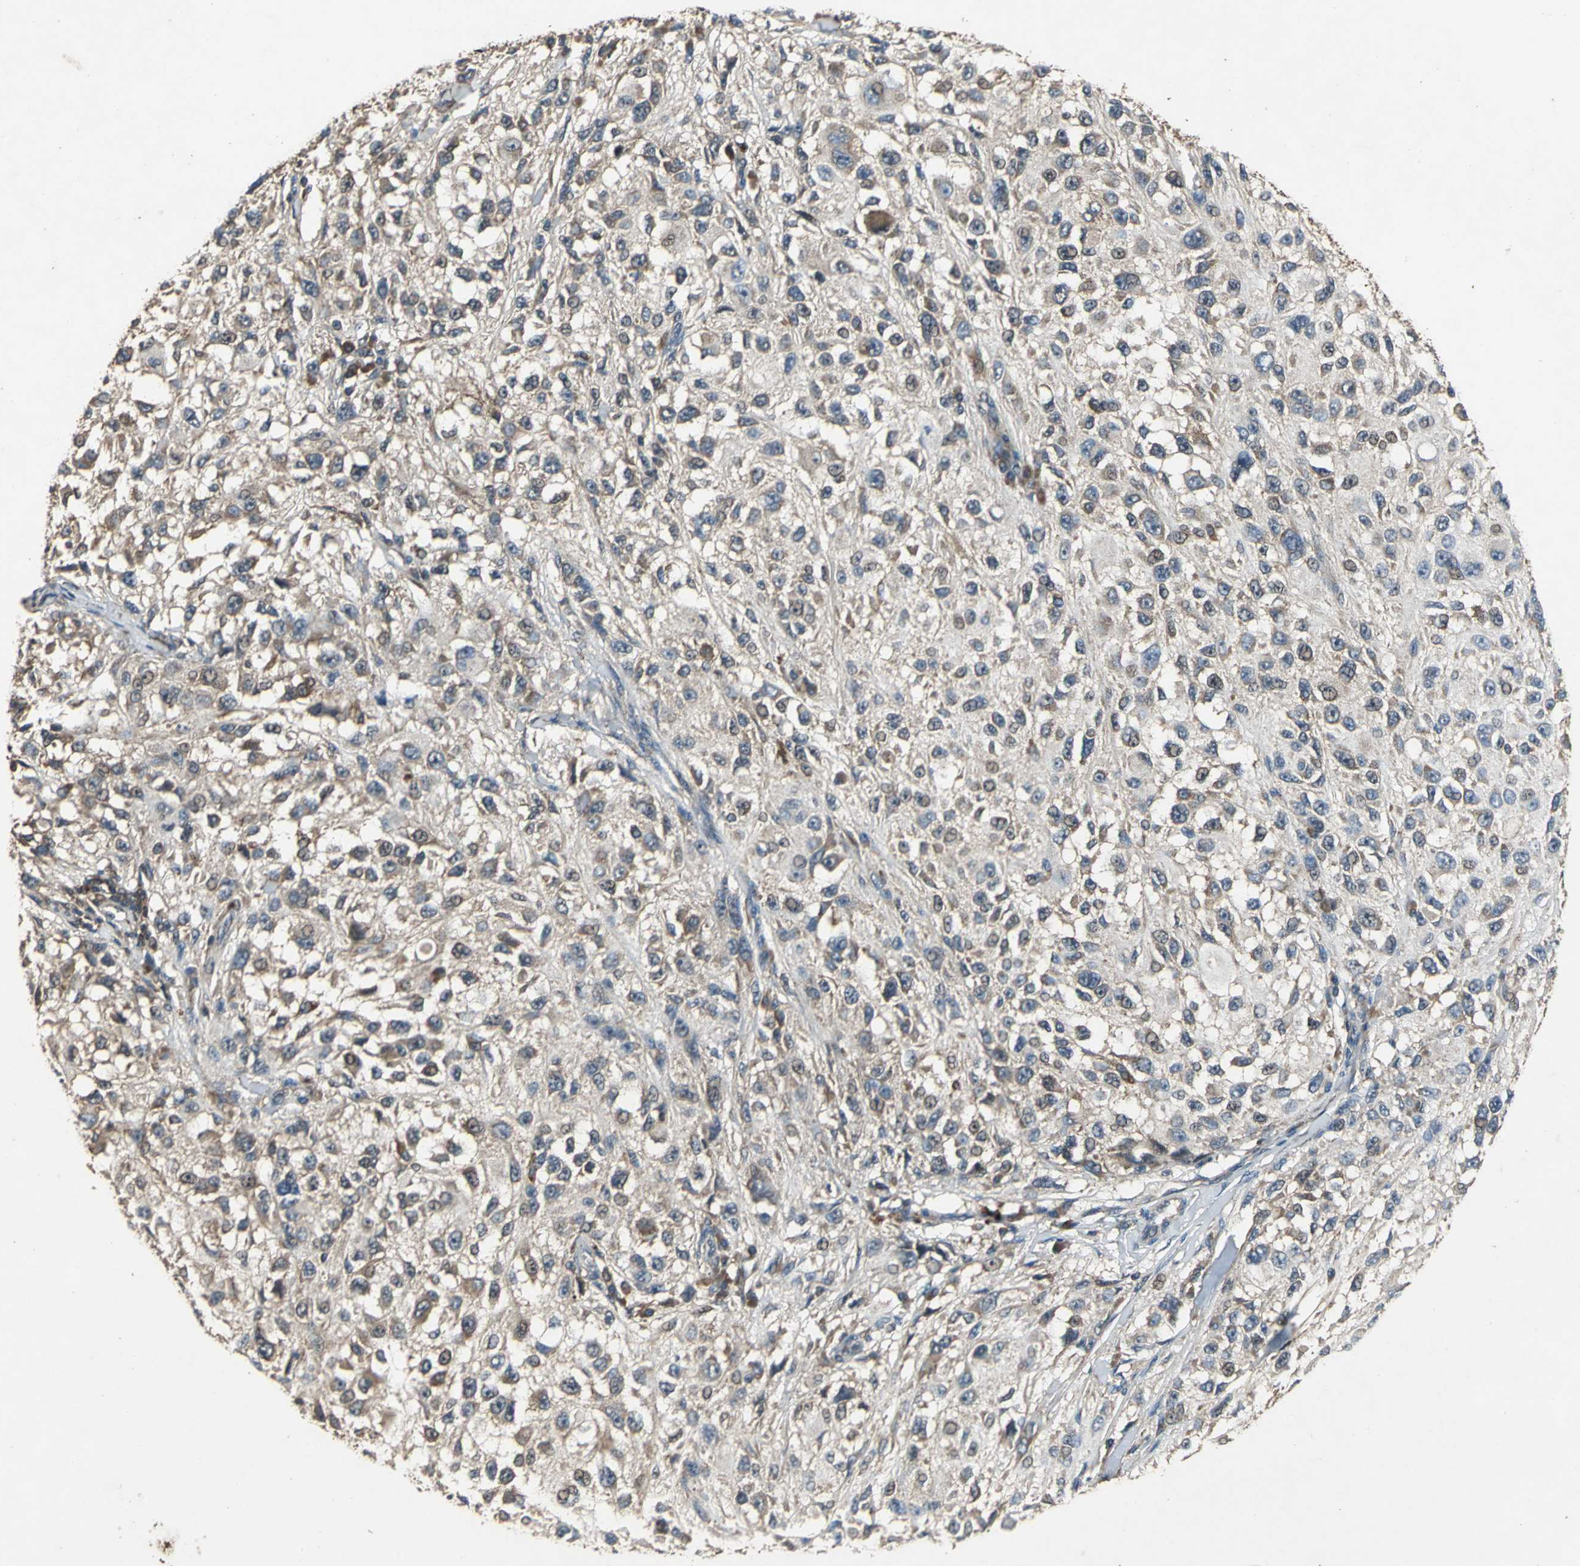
{"staining": {"intensity": "moderate", "quantity": ">75%", "location": "cytoplasmic/membranous"}, "tissue": "melanoma", "cell_type": "Tumor cells", "image_type": "cancer", "snomed": [{"axis": "morphology", "description": "Necrosis, NOS"}, {"axis": "morphology", "description": "Malignant melanoma, NOS"}, {"axis": "topography", "description": "Skin"}], "caption": "Protein expression by IHC demonstrates moderate cytoplasmic/membranous positivity in approximately >75% of tumor cells in melanoma.", "gene": "ZNF608", "patient": {"sex": "female", "age": 87}}